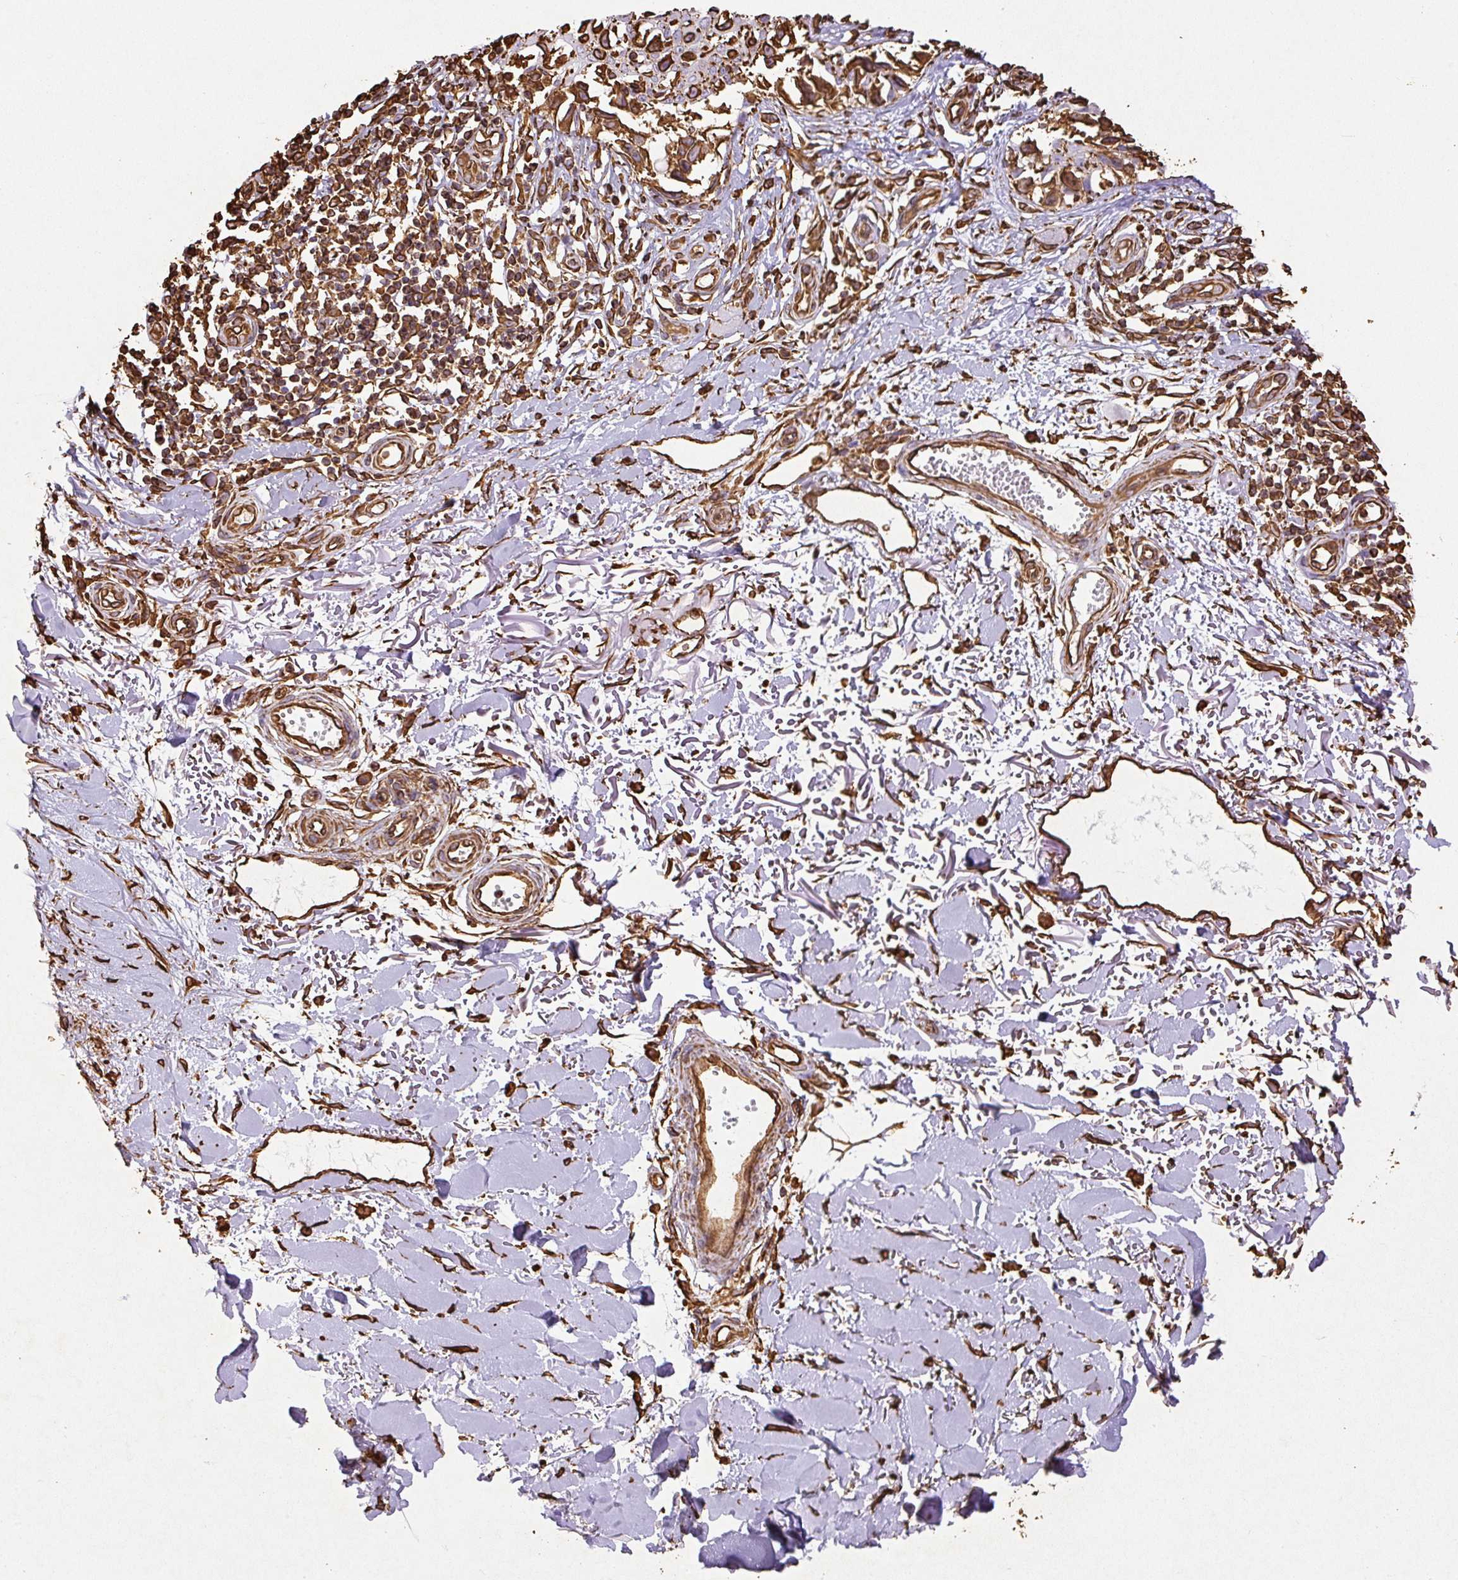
{"staining": {"intensity": "moderate", "quantity": ">75%", "location": "cytoplasmic/membranous"}, "tissue": "melanoma", "cell_type": "Tumor cells", "image_type": "cancer", "snomed": [{"axis": "morphology", "description": "Malignant melanoma, NOS"}, {"axis": "topography", "description": "Skin"}], "caption": "A medium amount of moderate cytoplasmic/membranous positivity is appreciated in approximately >75% of tumor cells in malignant melanoma tissue. (brown staining indicates protein expression, while blue staining denotes nuclei).", "gene": "VIM", "patient": {"sex": "male", "age": 73}}